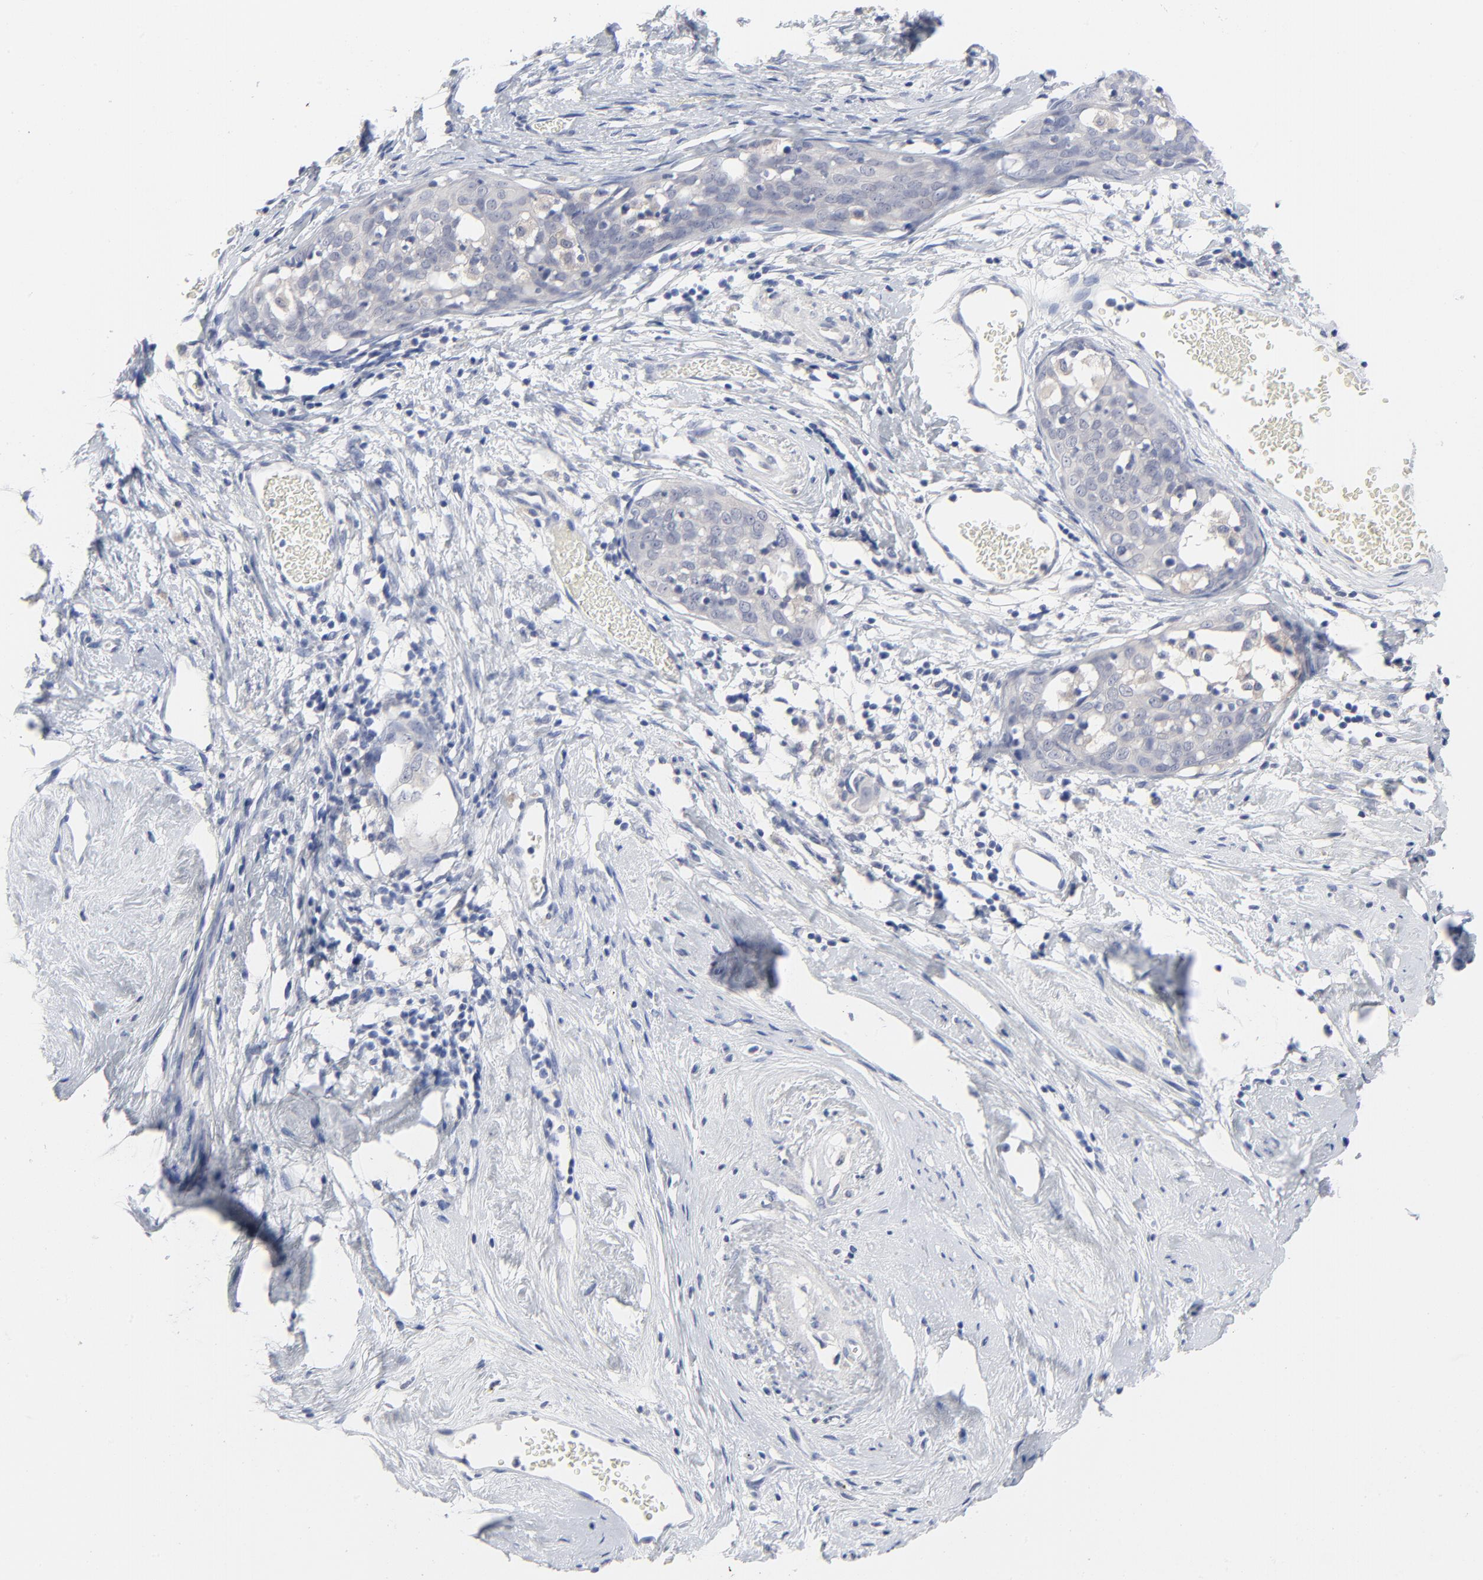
{"staining": {"intensity": "negative", "quantity": "none", "location": "none"}, "tissue": "cervical cancer", "cell_type": "Tumor cells", "image_type": "cancer", "snomed": [{"axis": "morphology", "description": "Normal tissue, NOS"}, {"axis": "morphology", "description": "Squamous cell carcinoma, NOS"}, {"axis": "topography", "description": "Cervix"}], "caption": "The histopathology image exhibits no significant positivity in tumor cells of cervical squamous cell carcinoma.", "gene": "CLEC4G", "patient": {"sex": "female", "age": 67}}